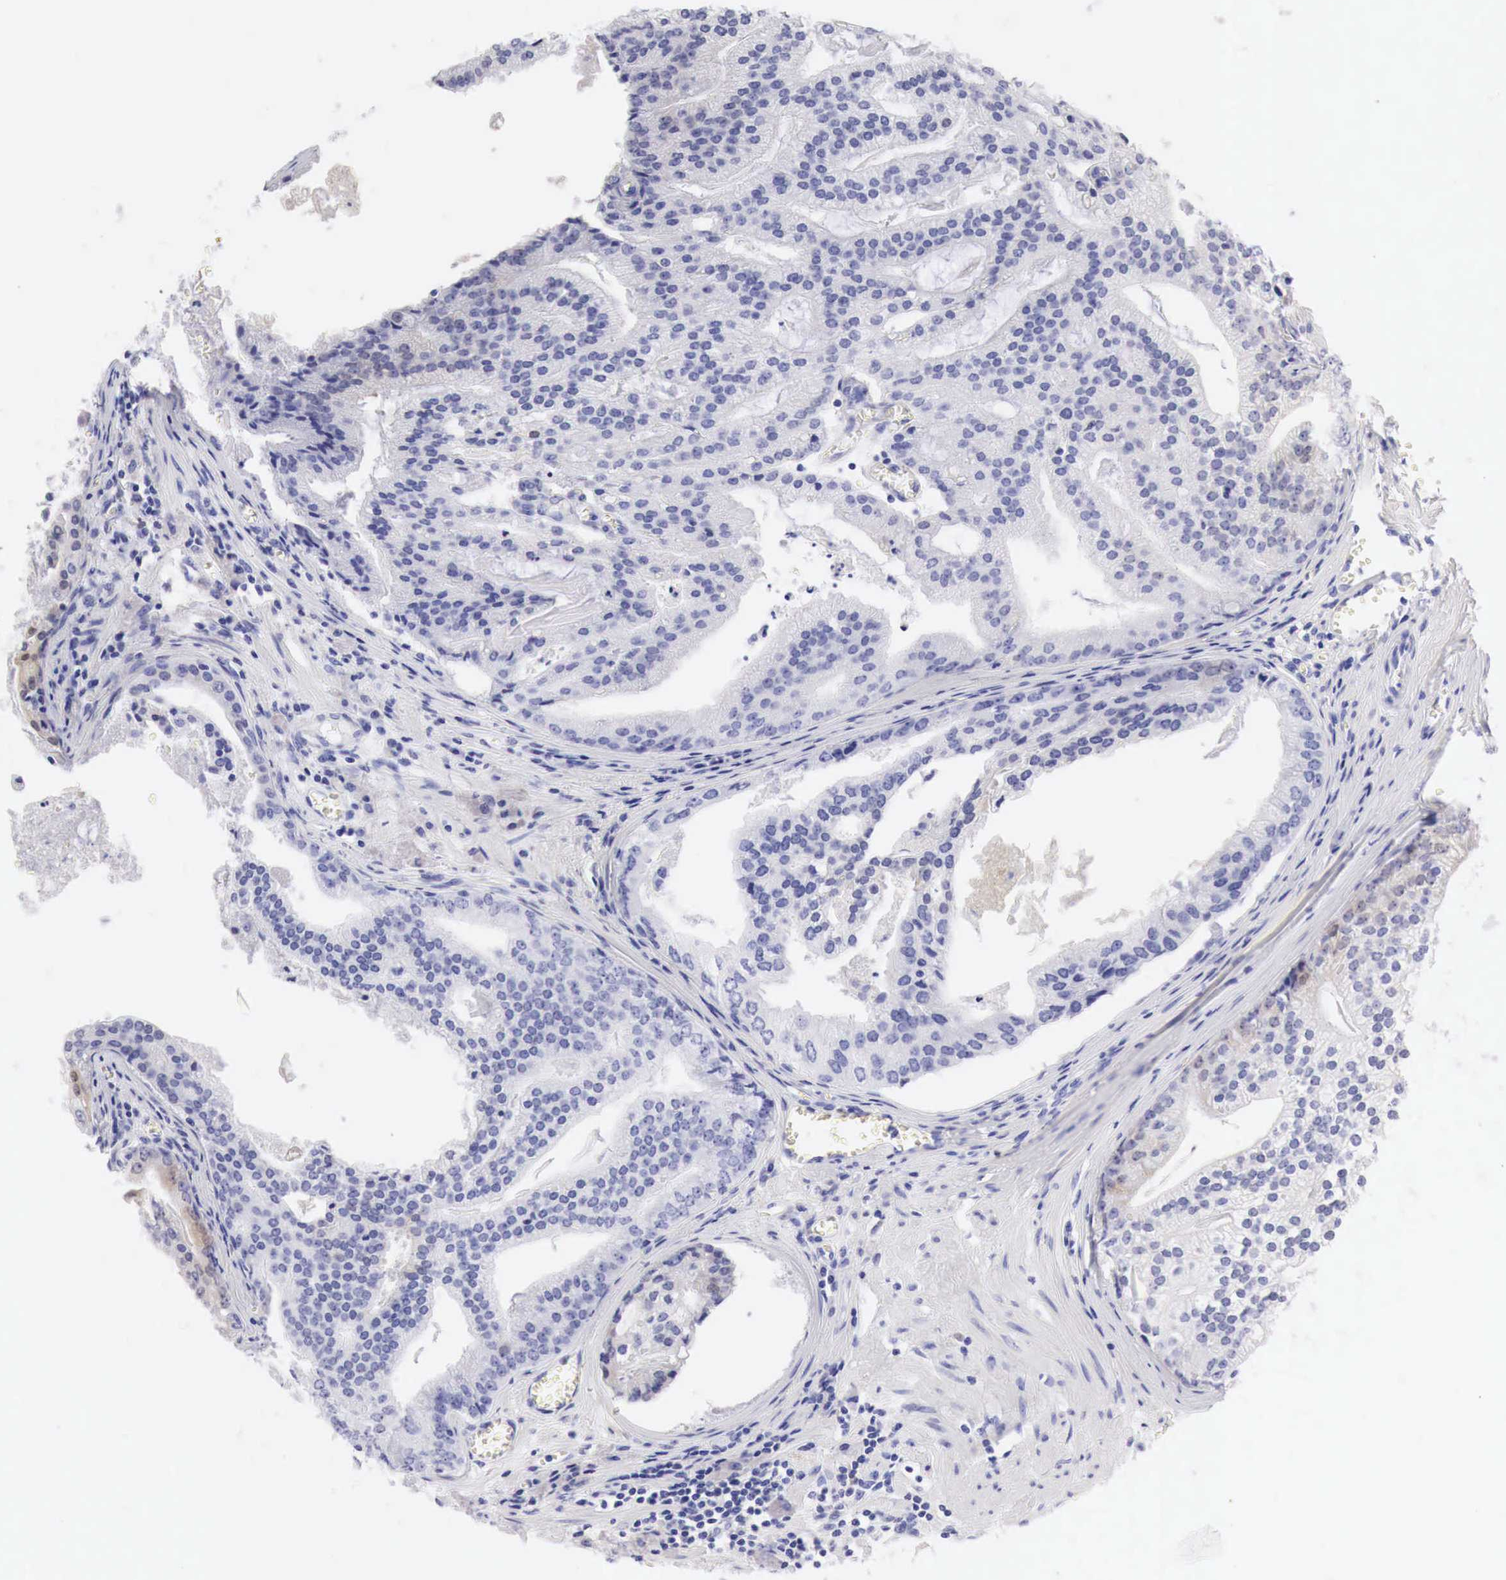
{"staining": {"intensity": "negative", "quantity": "none", "location": "none"}, "tissue": "prostate cancer", "cell_type": "Tumor cells", "image_type": "cancer", "snomed": [{"axis": "morphology", "description": "Adenocarcinoma, High grade"}, {"axis": "topography", "description": "Prostate"}], "caption": "DAB immunohistochemical staining of human prostate cancer (high-grade adenocarcinoma) exhibits no significant staining in tumor cells.", "gene": "CDKN2A", "patient": {"sex": "male", "age": 56}}